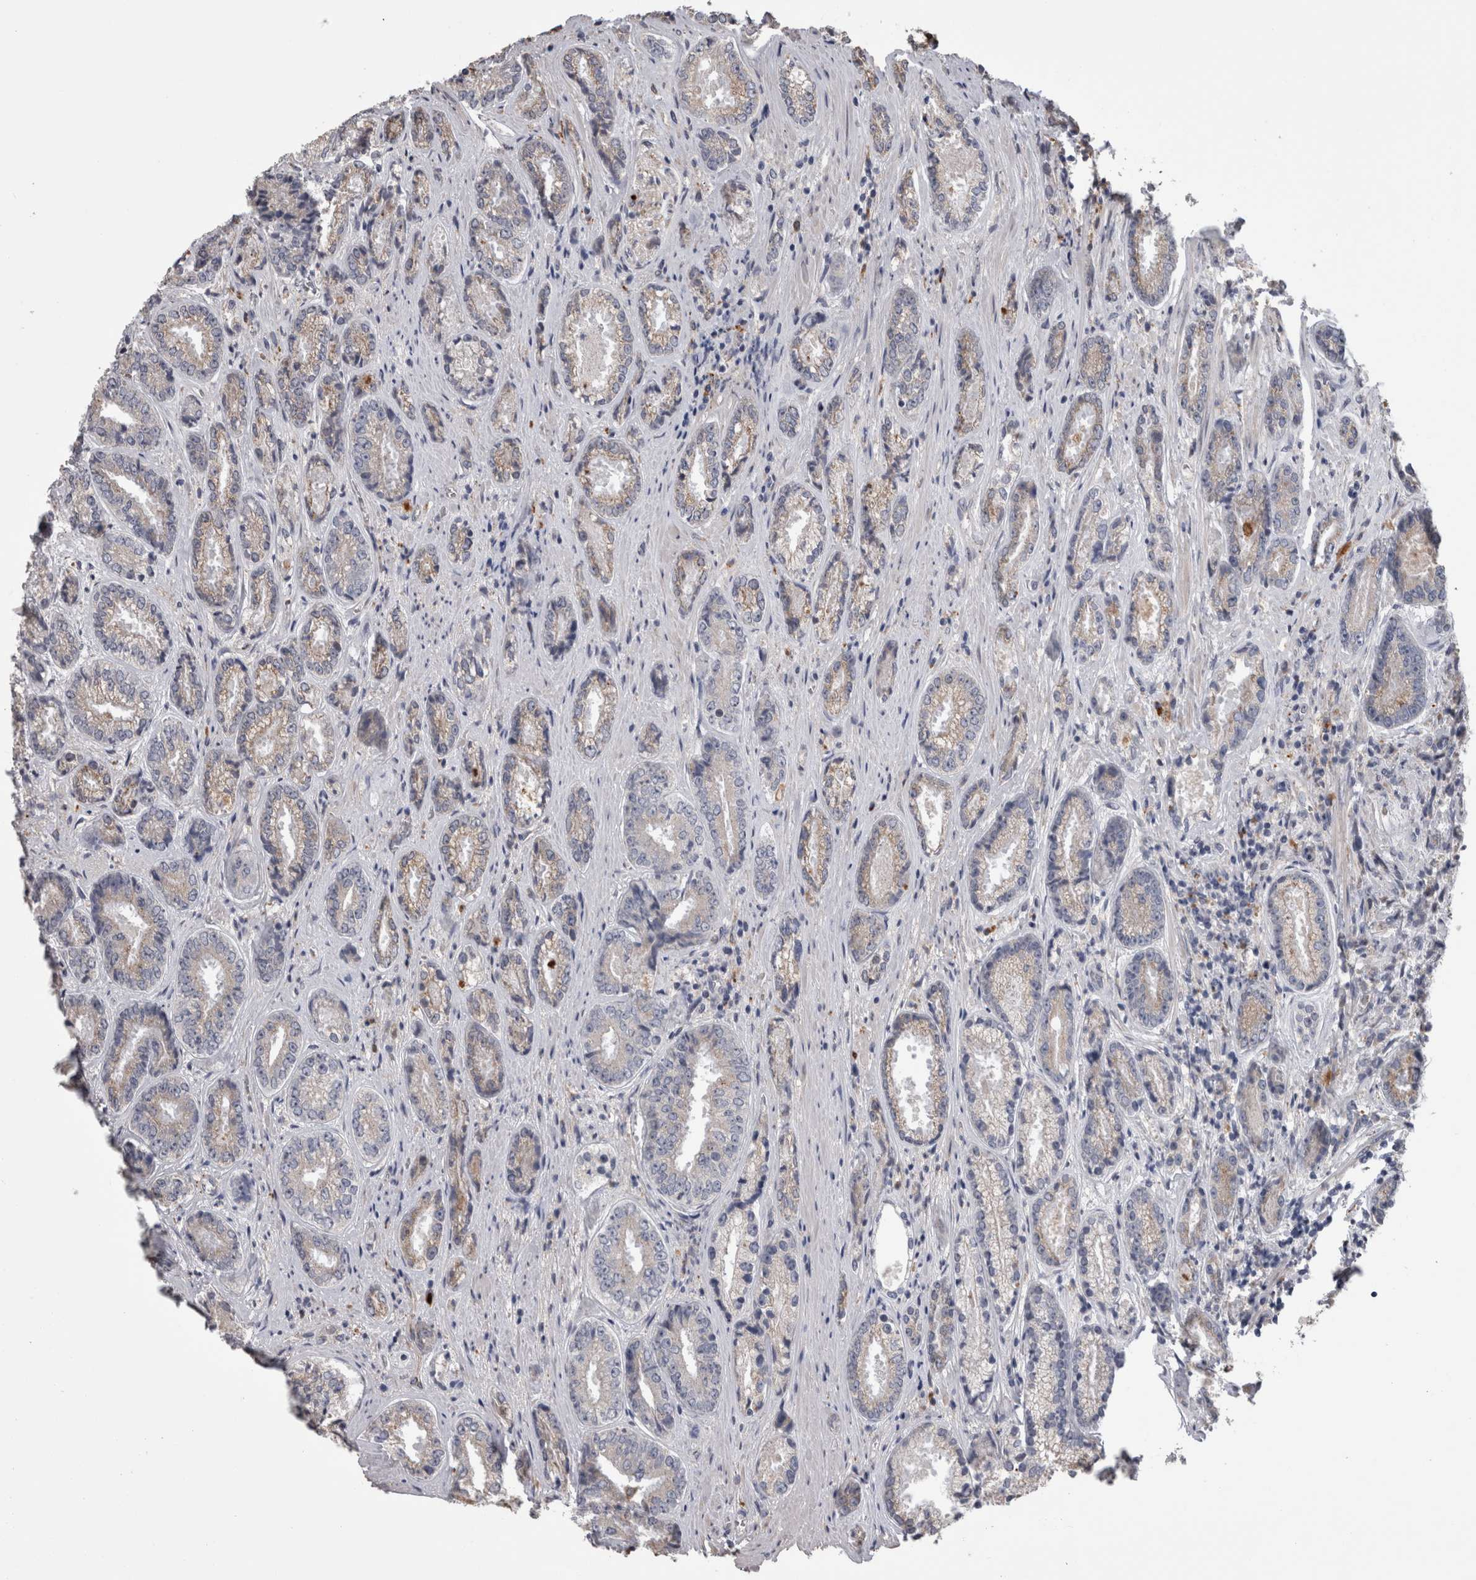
{"staining": {"intensity": "weak", "quantity": "<25%", "location": "cytoplasmic/membranous"}, "tissue": "prostate cancer", "cell_type": "Tumor cells", "image_type": "cancer", "snomed": [{"axis": "morphology", "description": "Adenocarcinoma, High grade"}, {"axis": "topography", "description": "Prostate"}], "caption": "Tumor cells show no significant staining in prostate high-grade adenocarcinoma.", "gene": "STC1", "patient": {"sex": "male", "age": 61}}